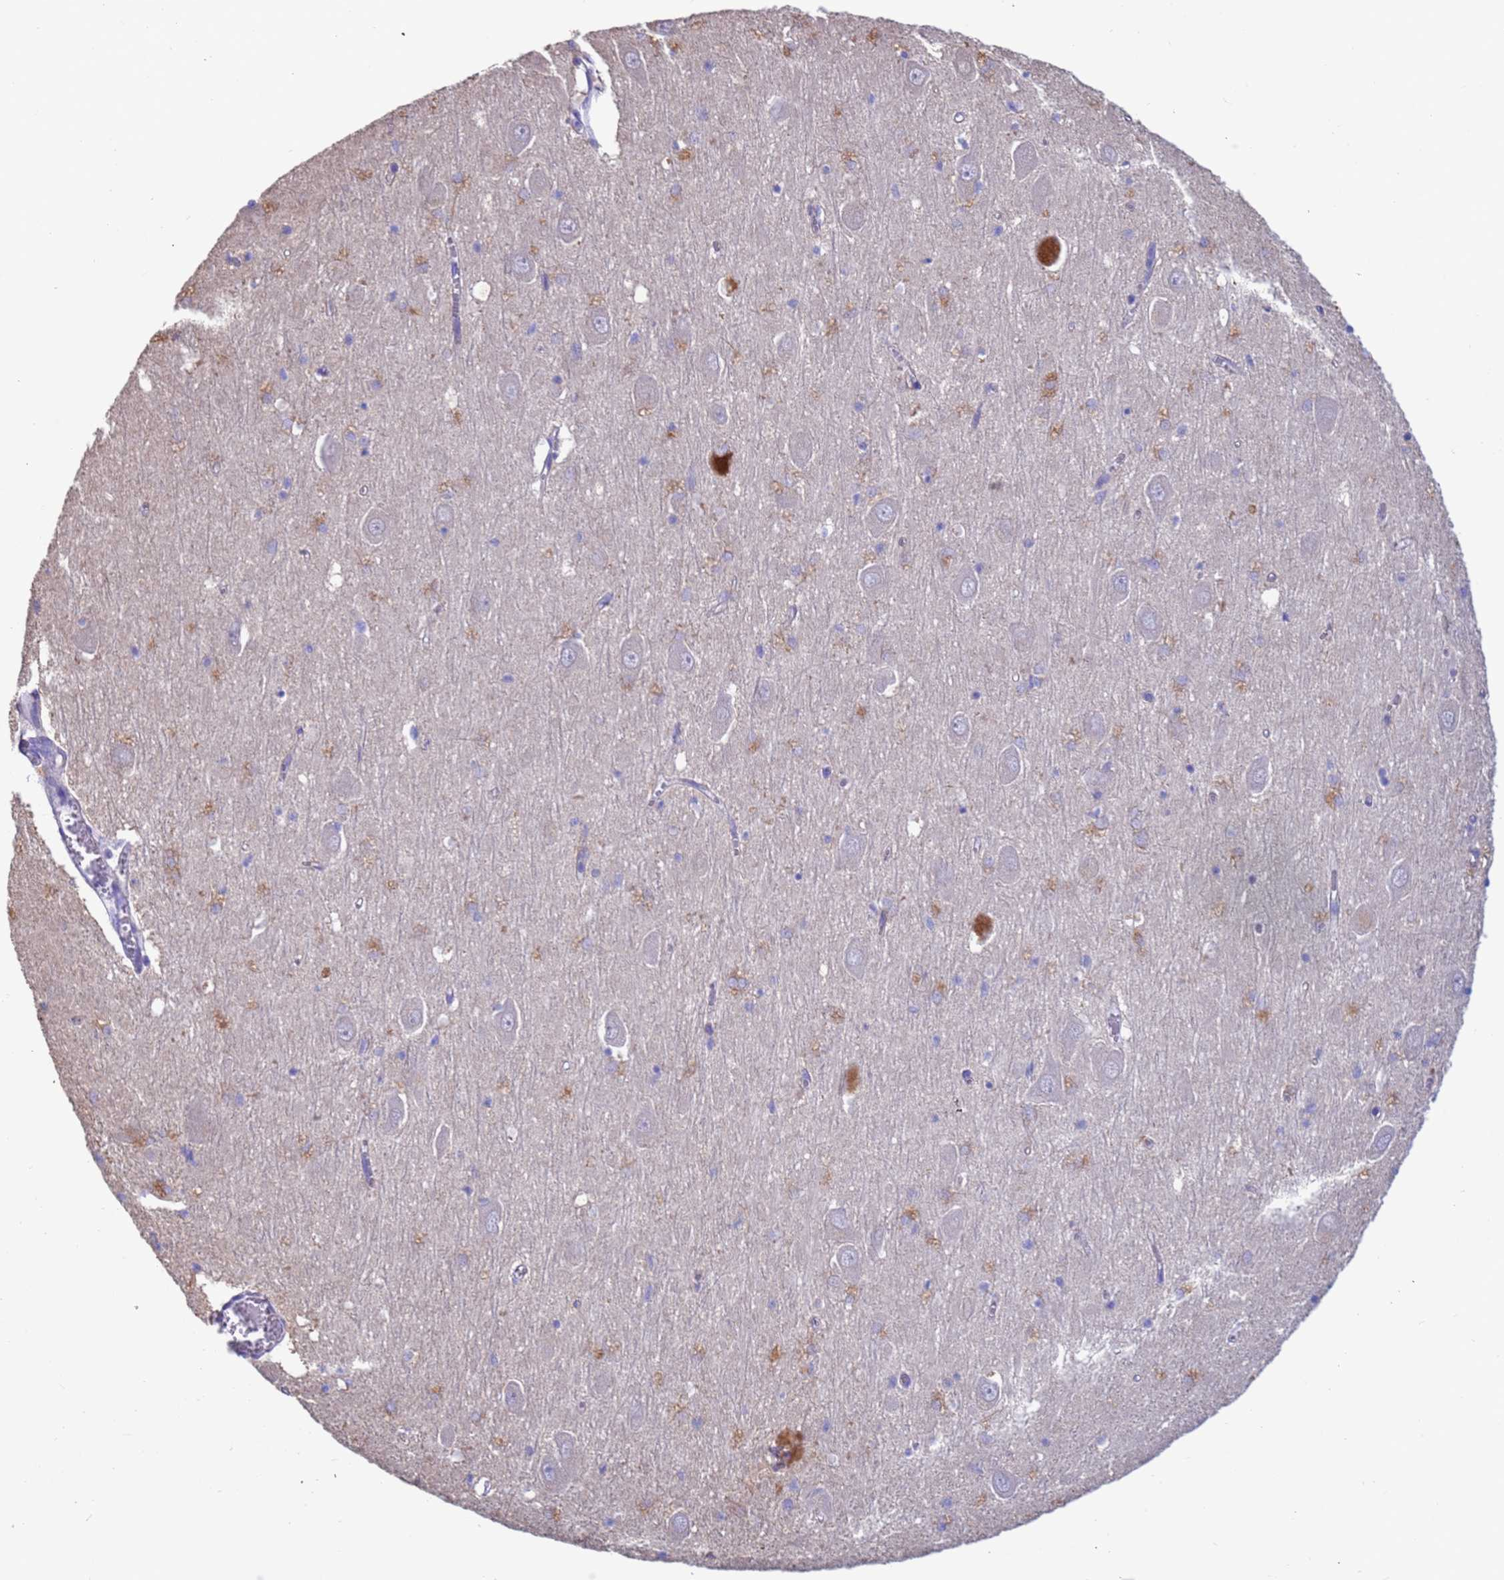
{"staining": {"intensity": "weak", "quantity": "<25%", "location": "cytoplasmic/membranous"}, "tissue": "hippocampus", "cell_type": "Glial cells", "image_type": "normal", "snomed": [{"axis": "morphology", "description": "Normal tissue, NOS"}, {"axis": "topography", "description": "Hippocampus"}], "caption": "Hippocampus was stained to show a protein in brown. There is no significant staining in glial cells. (IHC, brightfield microscopy, high magnification).", "gene": "SRL", "patient": {"sex": "male", "age": 70}}